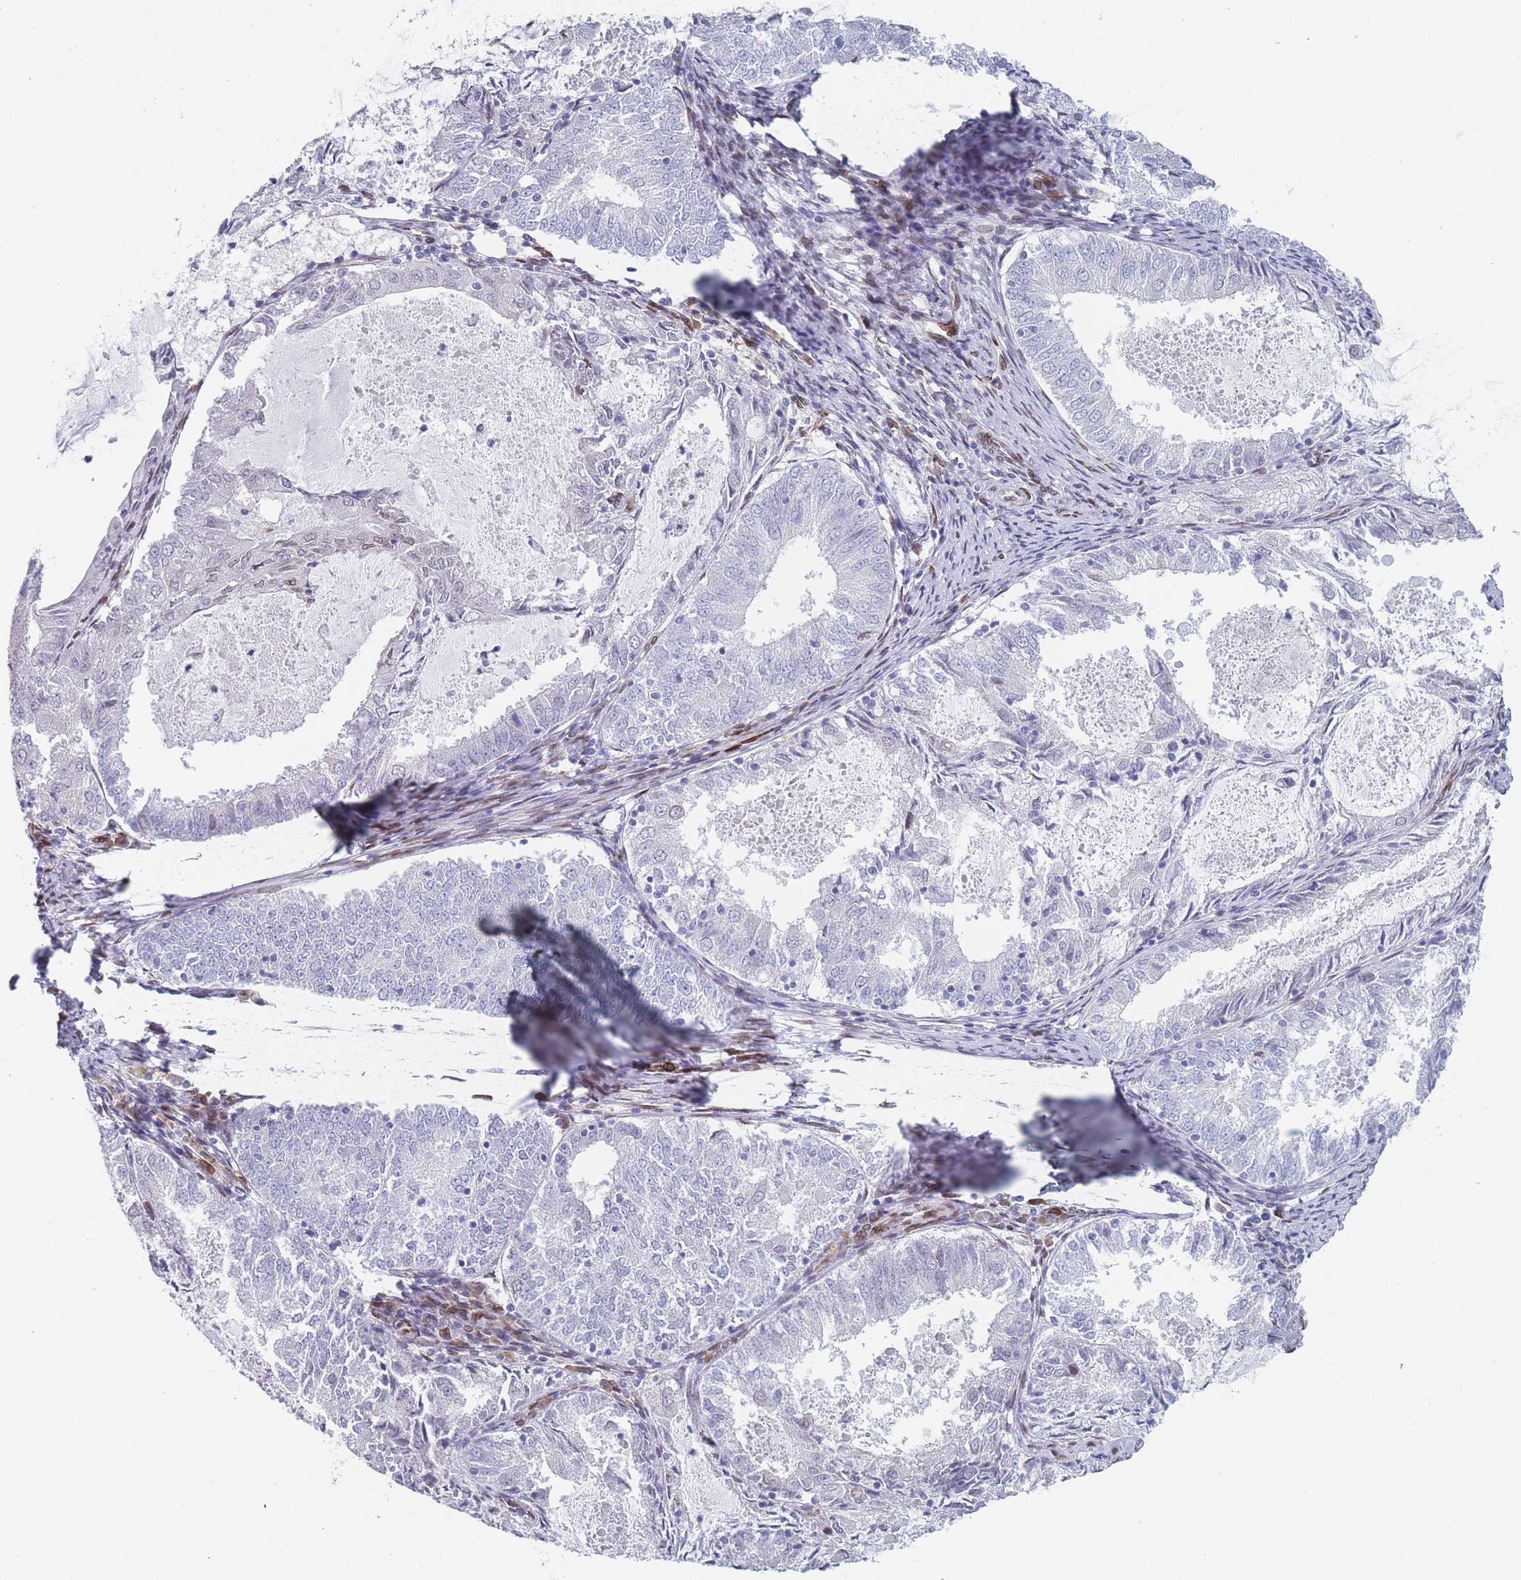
{"staining": {"intensity": "negative", "quantity": "none", "location": "none"}, "tissue": "endometrial cancer", "cell_type": "Tumor cells", "image_type": "cancer", "snomed": [{"axis": "morphology", "description": "Adenocarcinoma, NOS"}, {"axis": "topography", "description": "Endometrium"}], "caption": "Immunohistochemistry (IHC) of endometrial cancer reveals no staining in tumor cells. Nuclei are stained in blue.", "gene": "ZBTB1", "patient": {"sex": "female", "age": 57}}